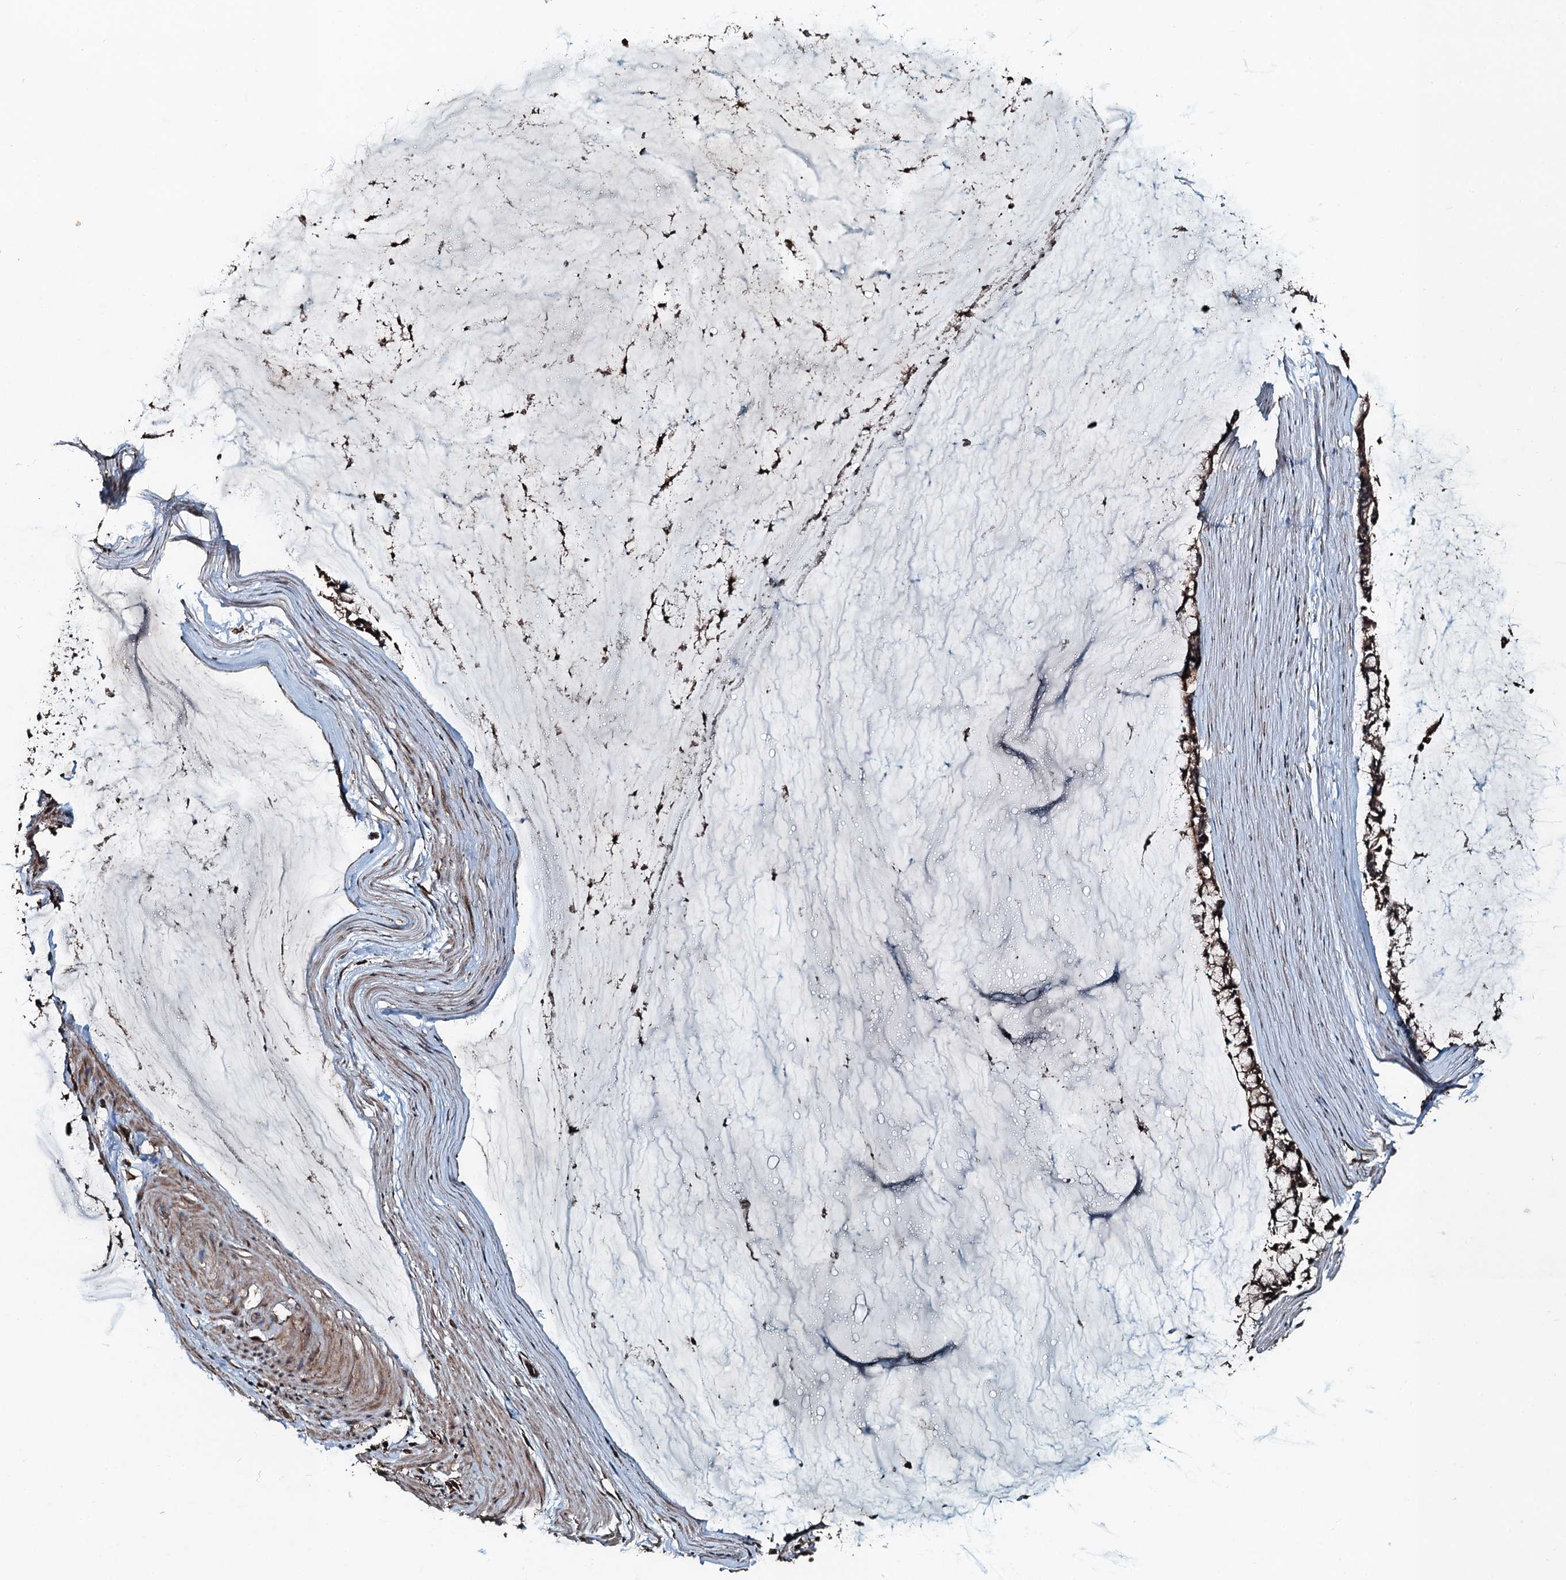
{"staining": {"intensity": "moderate", "quantity": ">75%", "location": "cytoplasmic/membranous"}, "tissue": "ovarian cancer", "cell_type": "Tumor cells", "image_type": "cancer", "snomed": [{"axis": "morphology", "description": "Cystadenocarcinoma, mucinous, NOS"}, {"axis": "topography", "description": "Ovary"}], "caption": "Protein expression analysis of ovarian cancer (mucinous cystadenocarcinoma) exhibits moderate cytoplasmic/membranous staining in approximately >75% of tumor cells.", "gene": "TCTN1", "patient": {"sex": "female", "age": 39}}